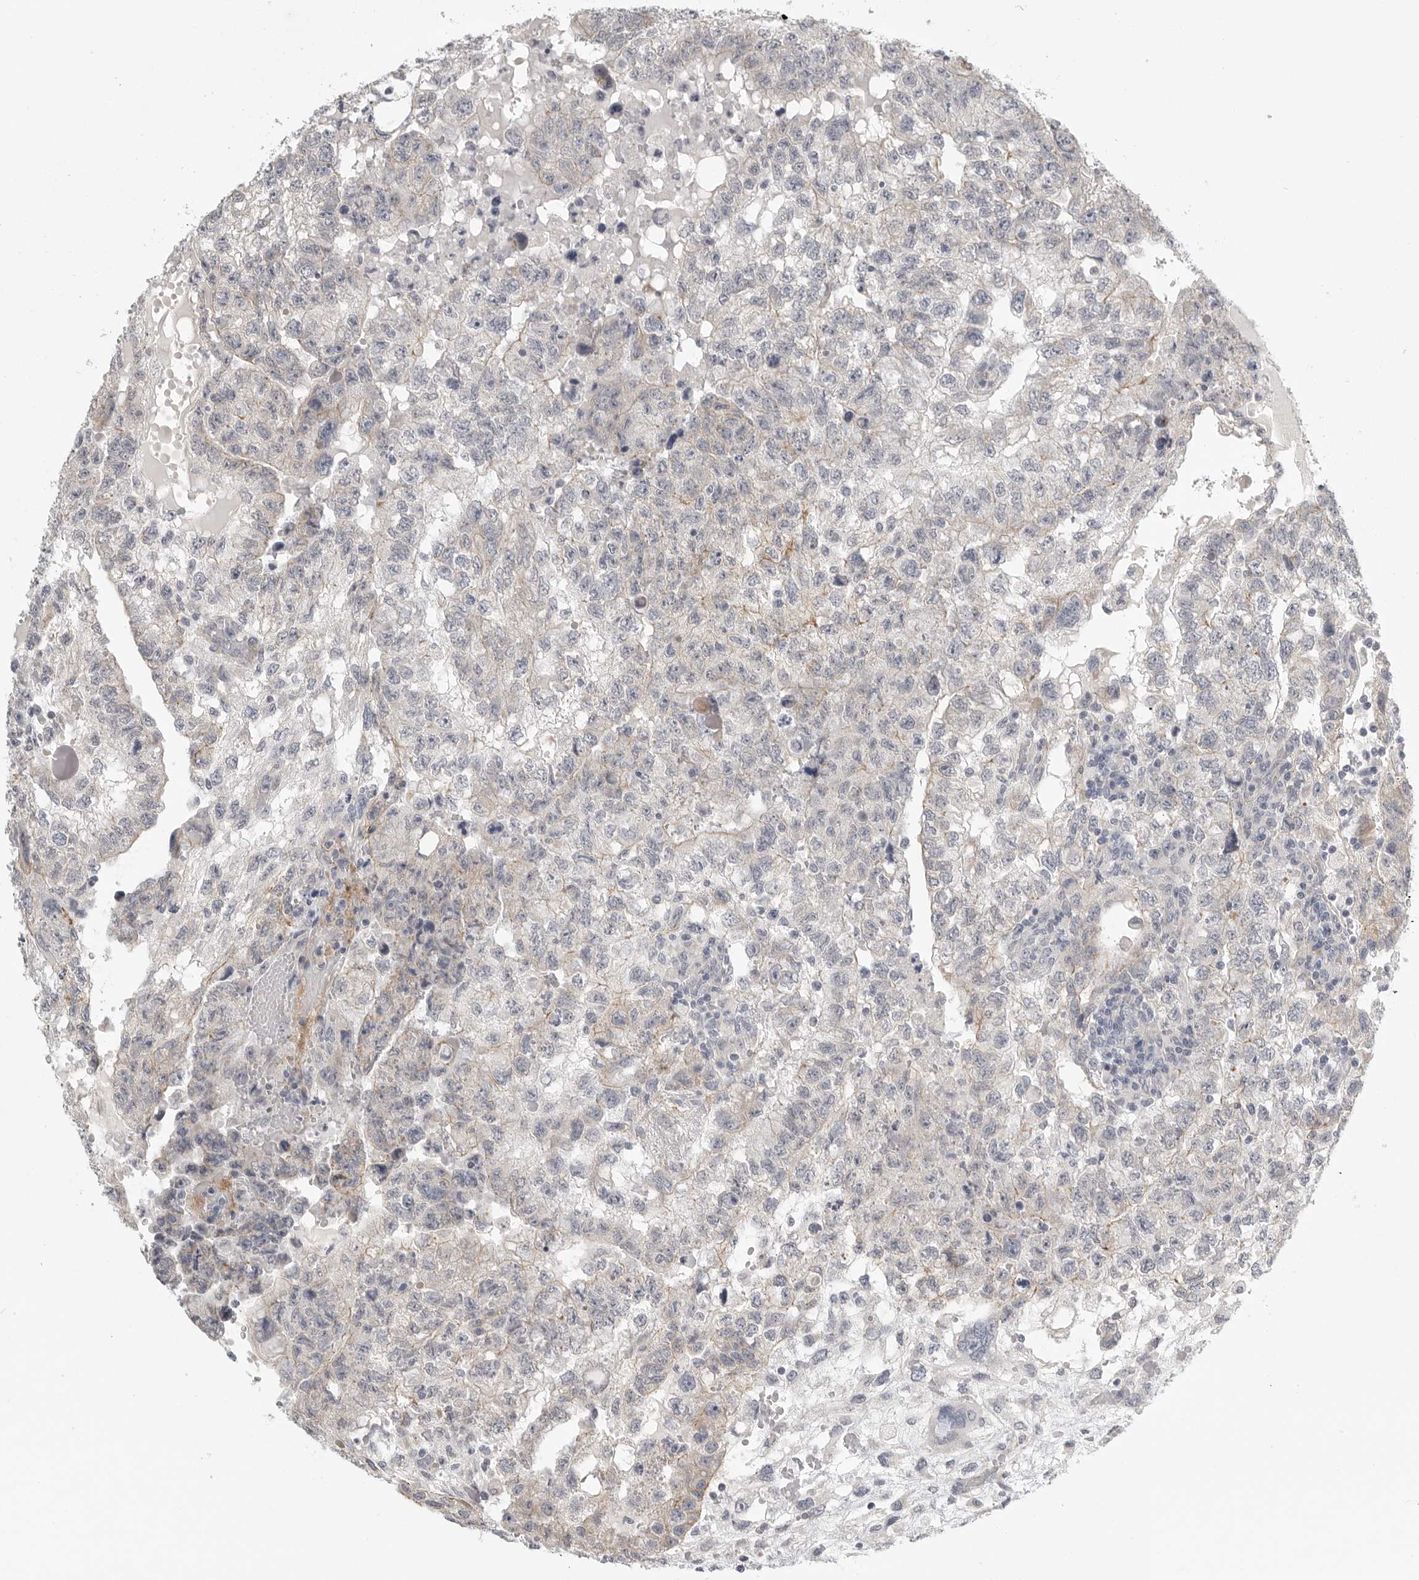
{"staining": {"intensity": "negative", "quantity": "none", "location": "none"}, "tissue": "testis cancer", "cell_type": "Tumor cells", "image_type": "cancer", "snomed": [{"axis": "morphology", "description": "Carcinoma, Embryonal, NOS"}, {"axis": "topography", "description": "Testis"}], "caption": "Immunohistochemical staining of human testis cancer displays no significant staining in tumor cells. Nuclei are stained in blue.", "gene": "STAB2", "patient": {"sex": "male", "age": 36}}